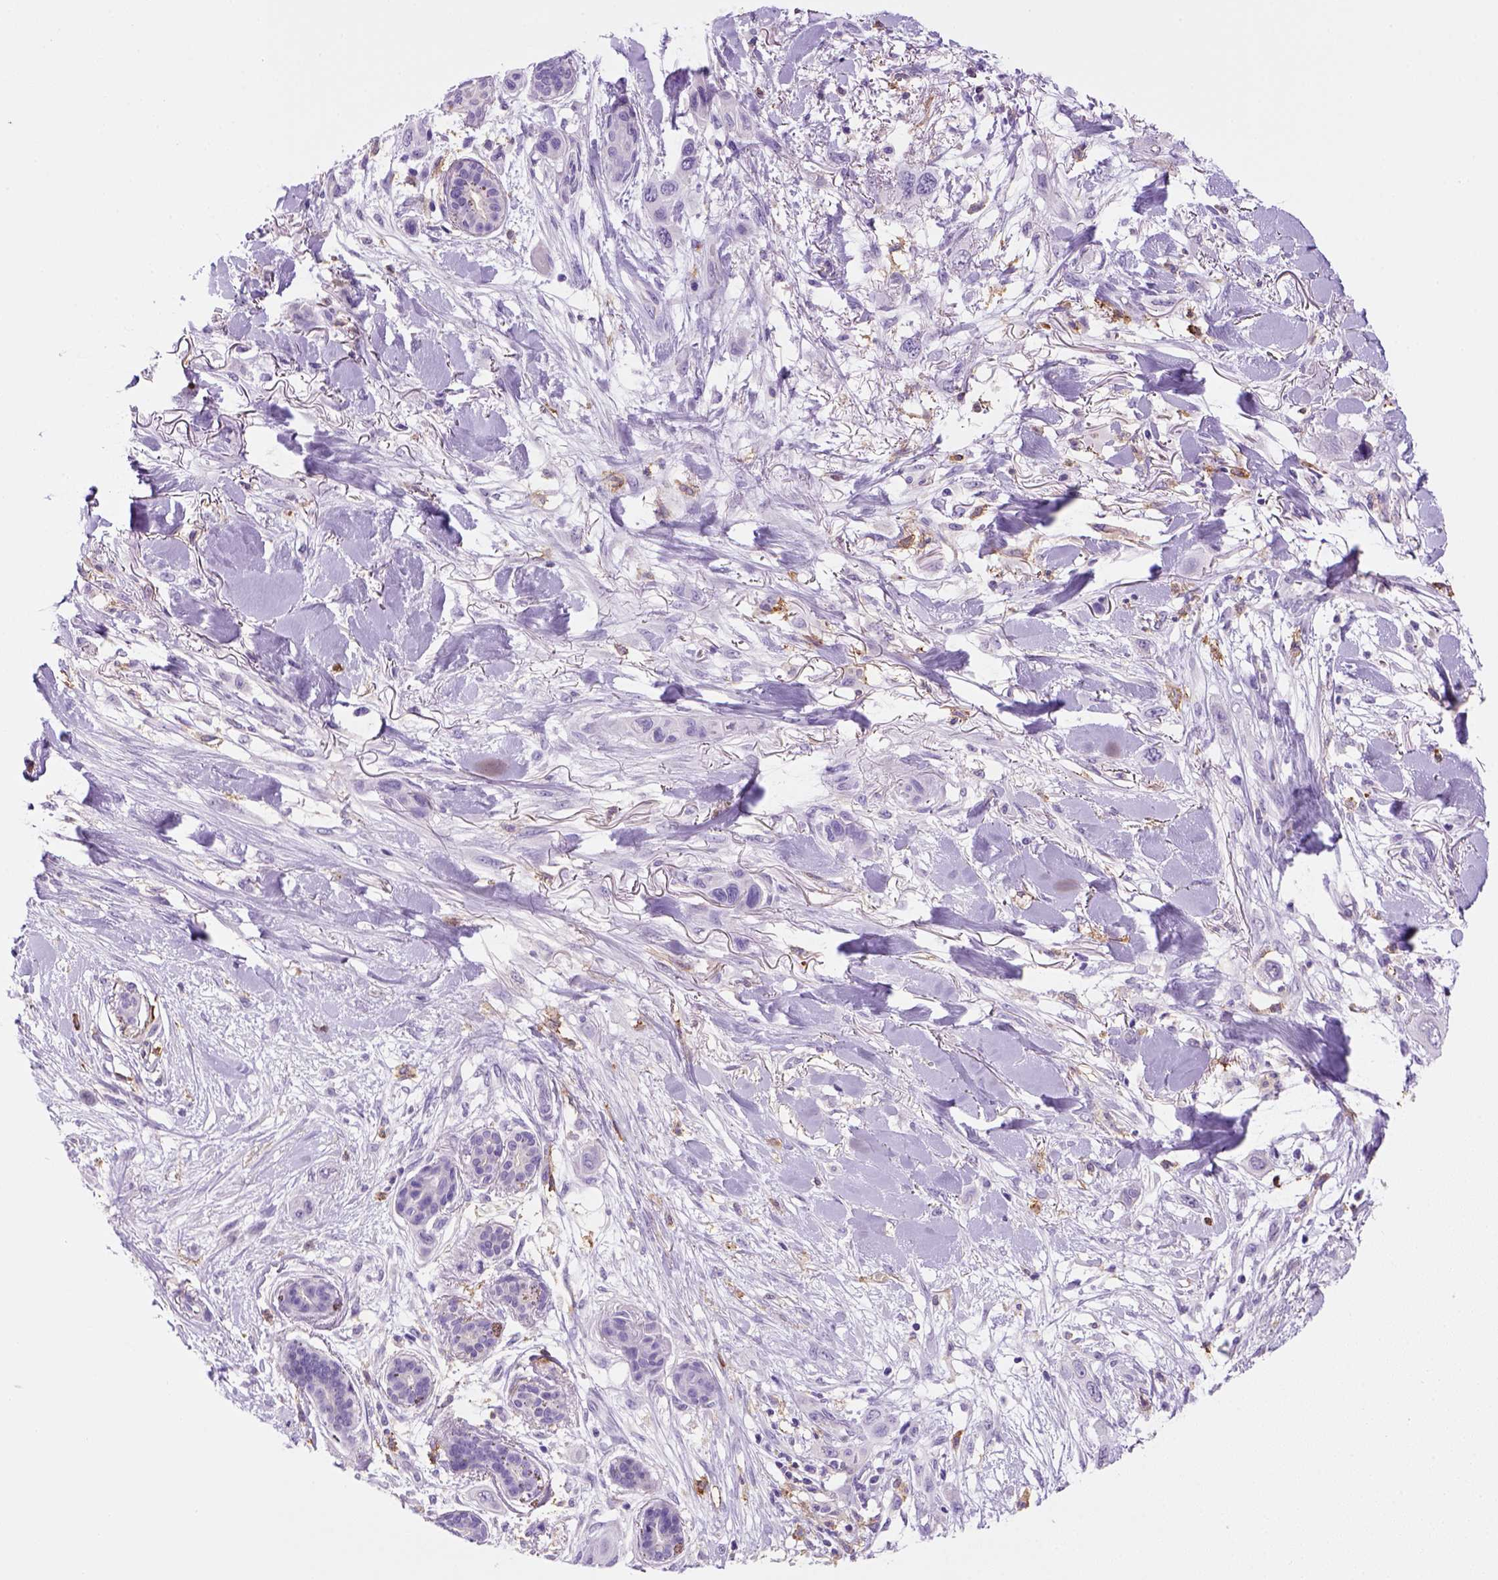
{"staining": {"intensity": "negative", "quantity": "none", "location": "none"}, "tissue": "skin cancer", "cell_type": "Tumor cells", "image_type": "cancer", "snomed": [{"axis": "morphology", "description": "Squamous cell carcinoma, NOS"}, {"axis": "topography", "description": "Skin"}], "caption": "This is an immunohistochemistry (IHC) histopathology image of skin cancer. There is no staining in tumor cells.", "gene": "CD14", "patient": {"sex": "male", "age": 79}}